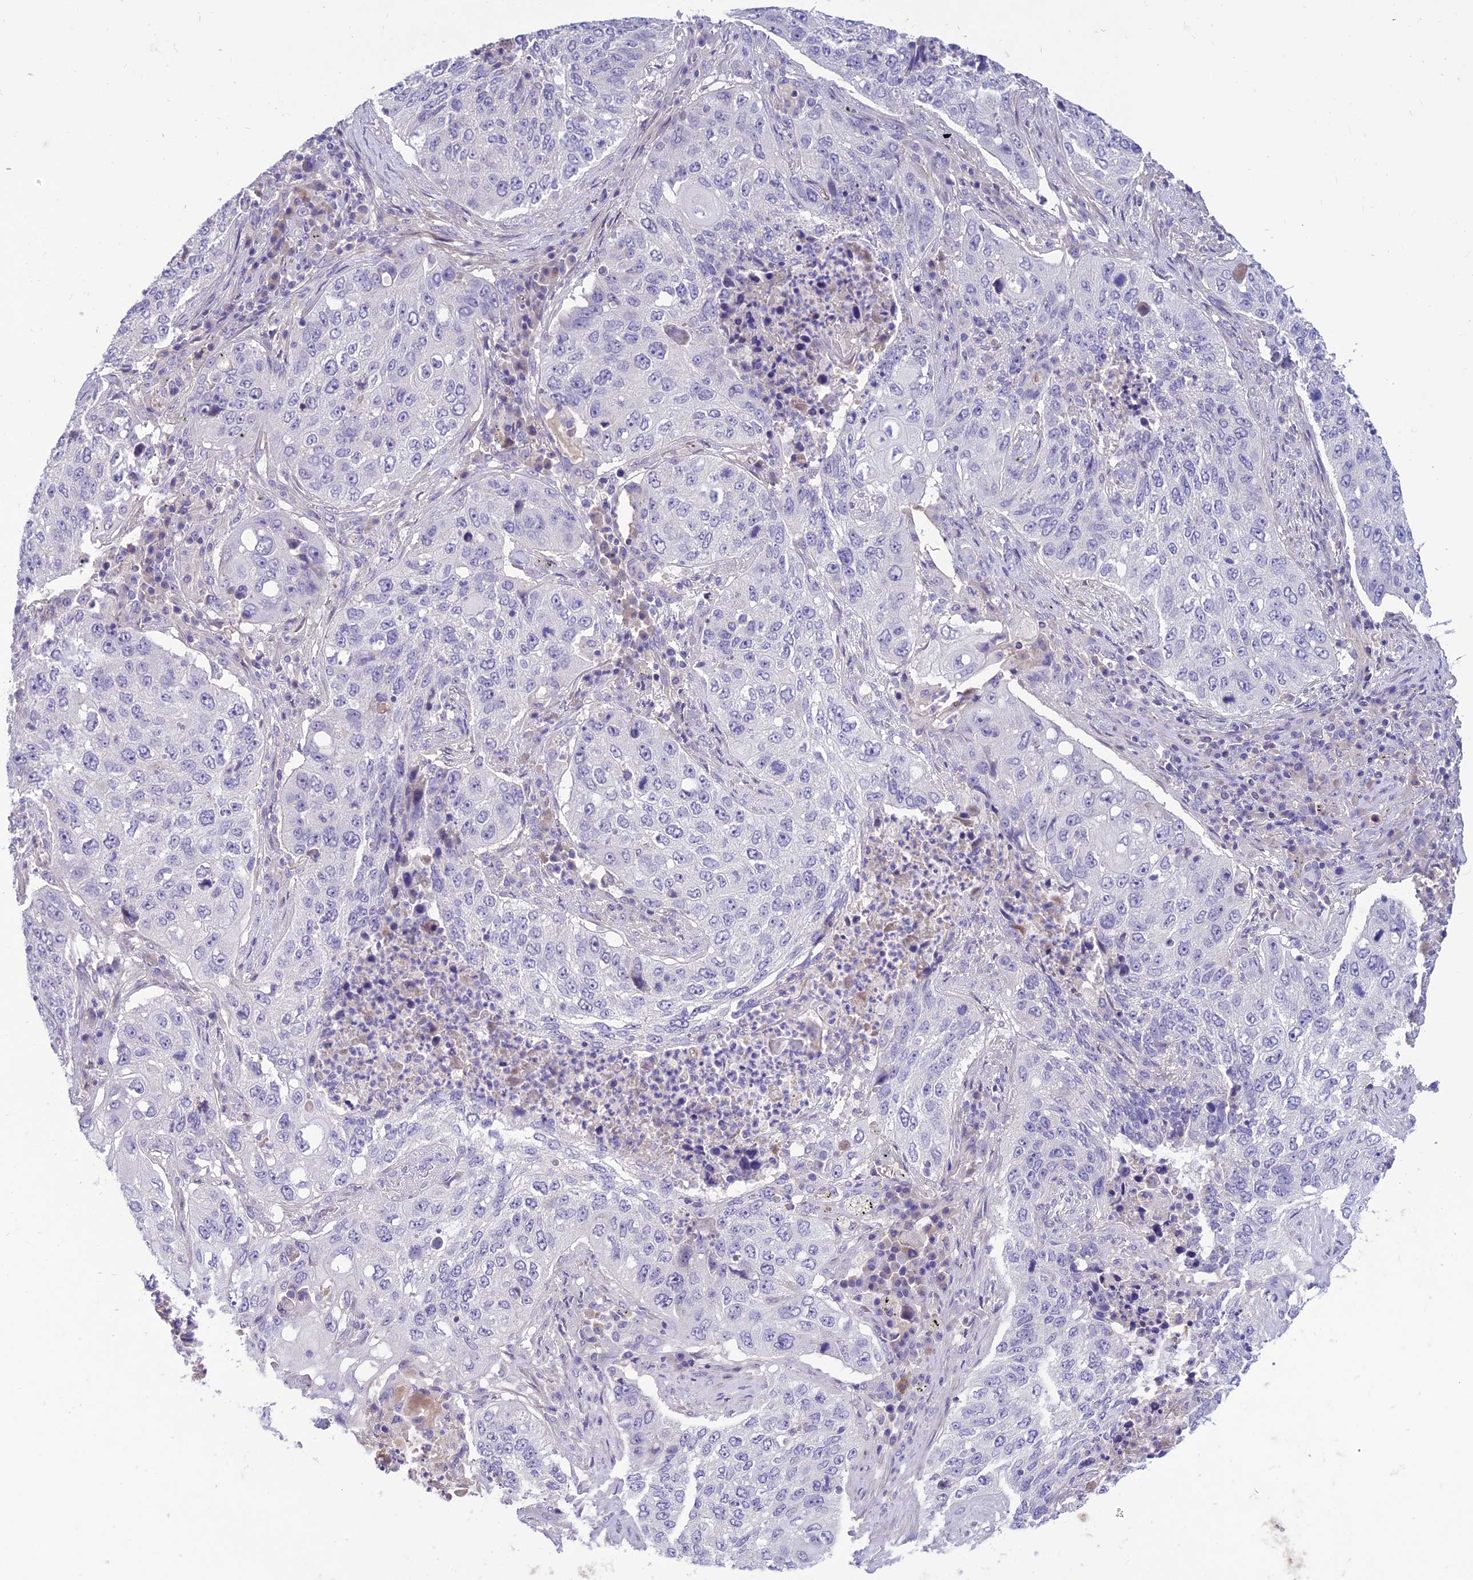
{"staining": {"intensity": "negative", "quantity": "none", "location": "none"}, "tissue": "lung cancer", "cell_type": "Tumor cells", "image_type": "cancer", "snomed": [{"axis": "morphology", "description": "Squamous cell carcinoma, NOS"}, {"axis": "topography", "description": "Lung"}], "caption": "IHC image of lung cancer (squamous cell carcinoma) stained for a protein (brown), which demonstrates no staining in tumor cells.", "gene": "TEKT3", "patient": {"sex": "female", "age": 63}}